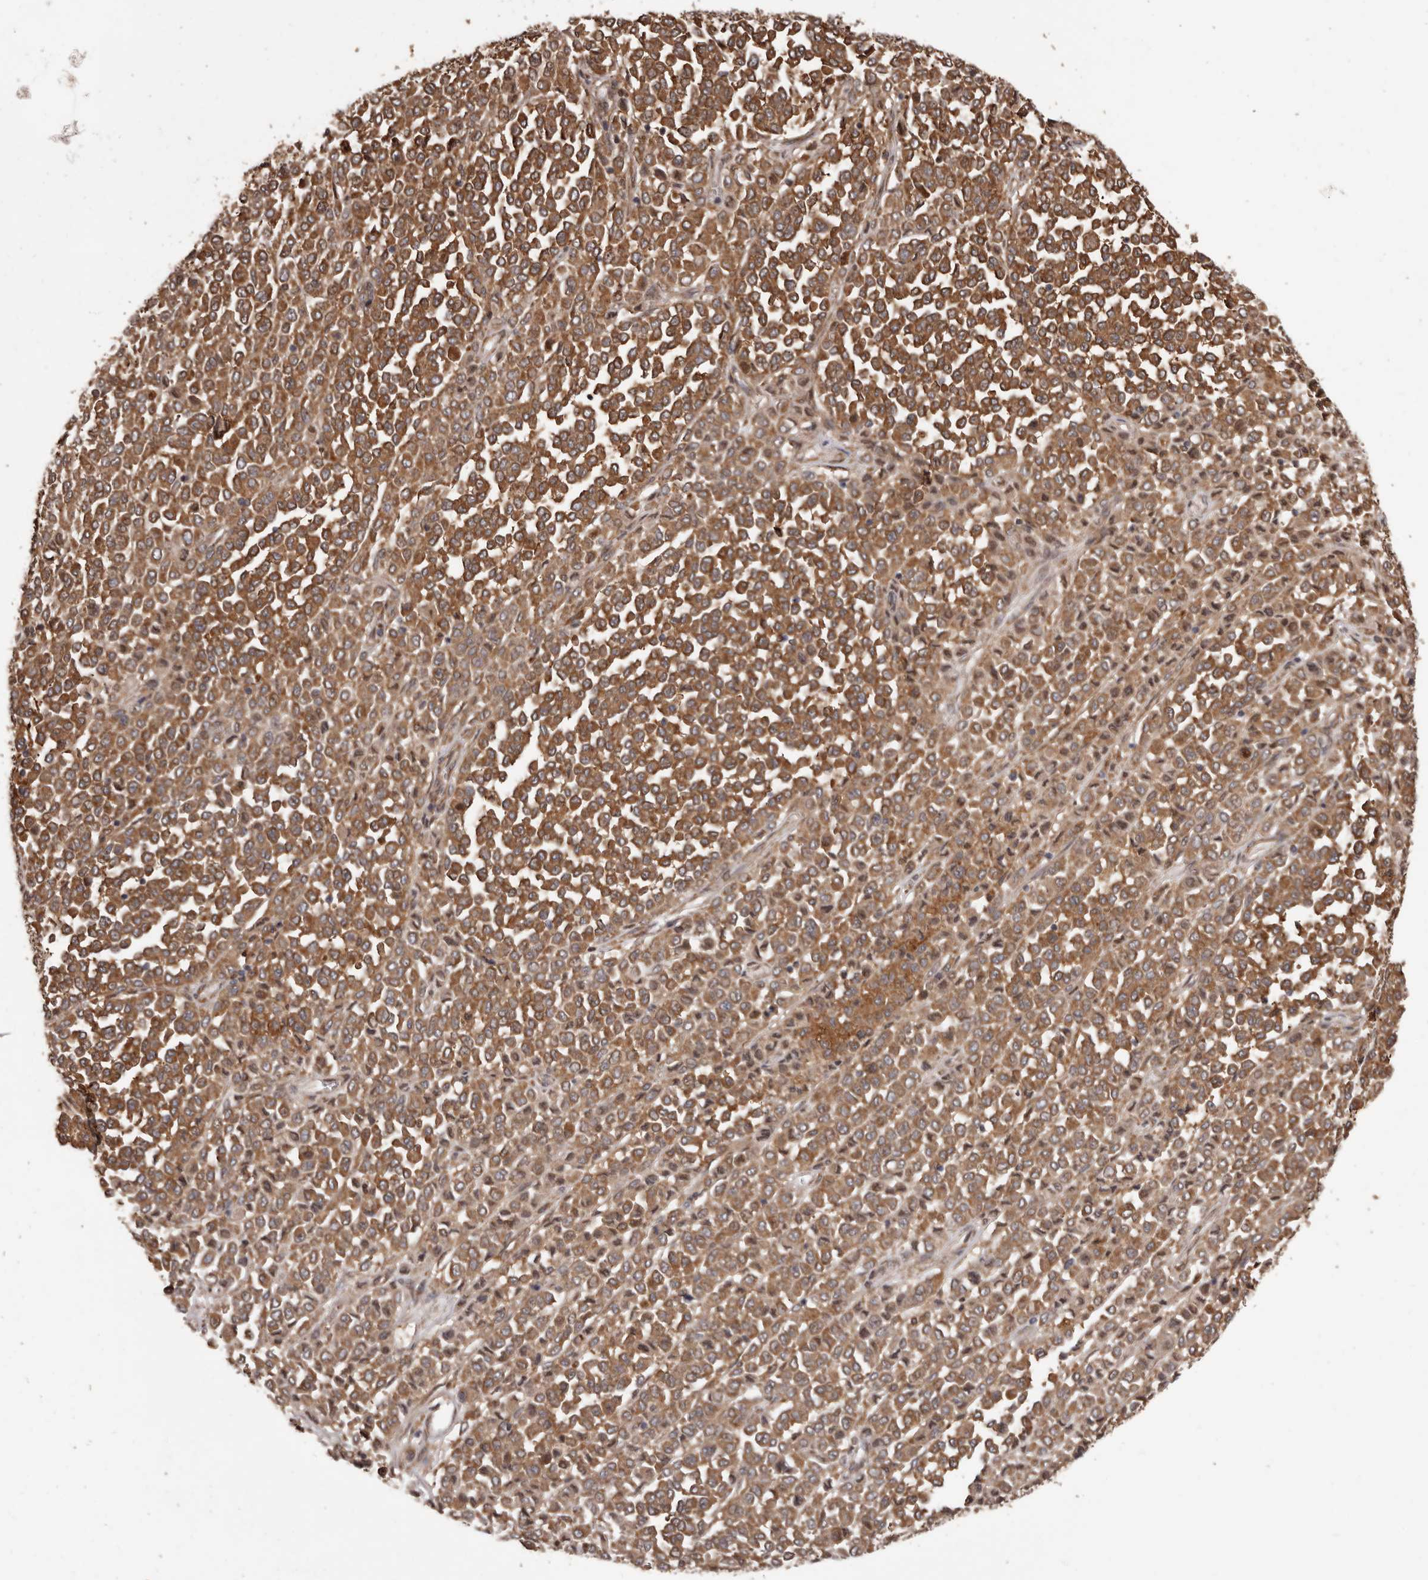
{"staining": {"intensity": "strong", "quantity": ">75%", "location": "cytoplasmic/membranous"}, "tissue": "melanoma", "cell_type": "Tumor cells", "image_type": "cancer", "snomed": [{"axis": "morphology", "description": "Malignant melanoma, Metastatic site"}, {"axis": "topography", "description": "Pancreas"}], "caption": "Malignant melanoma (metastatic site) stained with a brown dye demonstrates strong cytoplasmic/membranous positive staining in approximately >75% of tumor cells.", "gene": "ZCCHC7", "patient": {"sex": "female", "age": 30}}